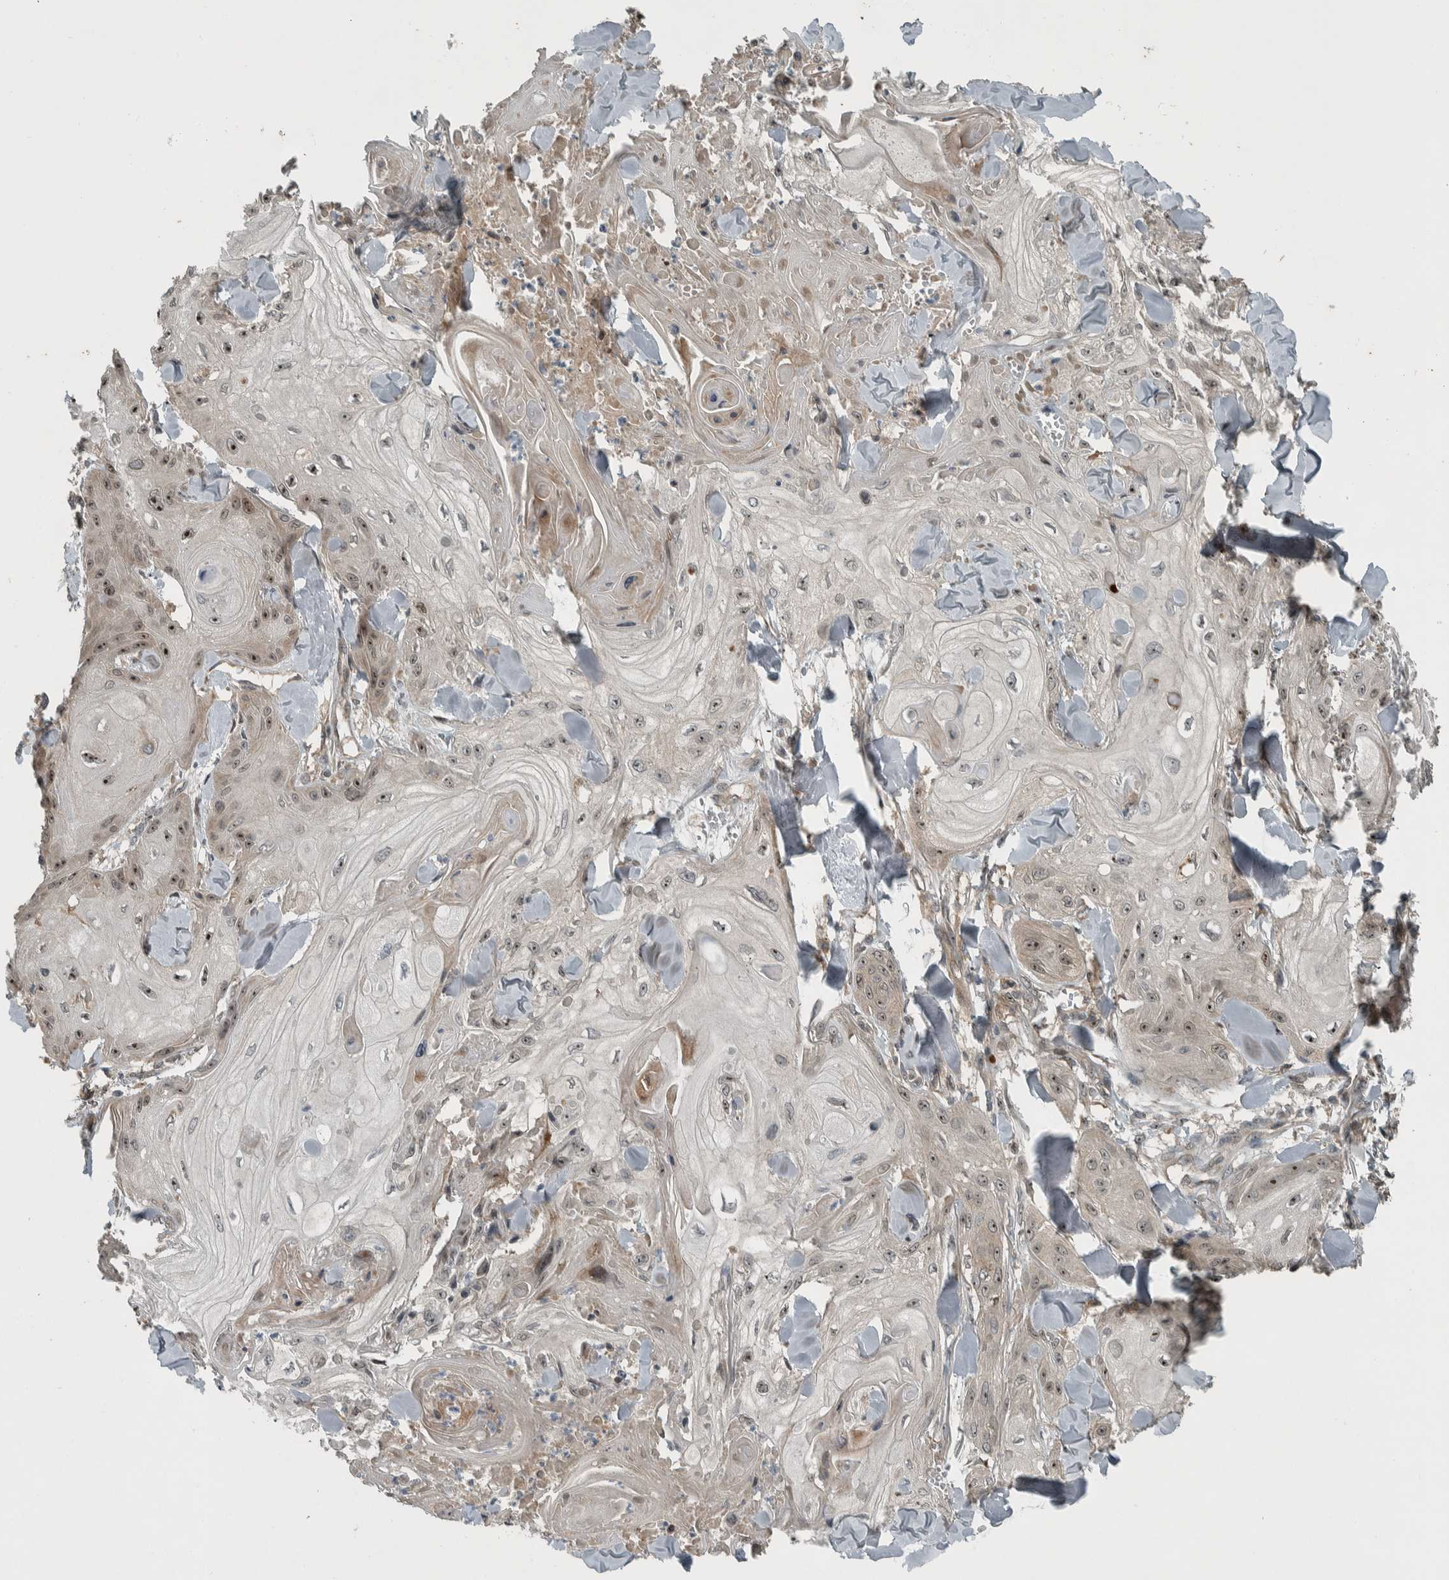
{"staining": {"intensity": "moderate", "quantity": "25%-75%", "location": "nuclear"}, "tissue": "skin cancer", "cell_type": "Tumor cells", "image_type": "cancer", "snomed": [{"axis": "morphology", "description": "Squamous cell carcinoma, NOS"}, {"axis": "topography", "description": "Skin"}], "caption": "Immunohistochemical staining of skin squamous cell carcinoma shows medium levels of moderate nuclear expression in approximately 25%-75% of tumor cells. (Stains: DAB in brown, nuclei in blue, Microscopy: brightfield microscopy at high magnification).", "gene": "XPO5", "patient": {"sex": "male", "age": 74}}